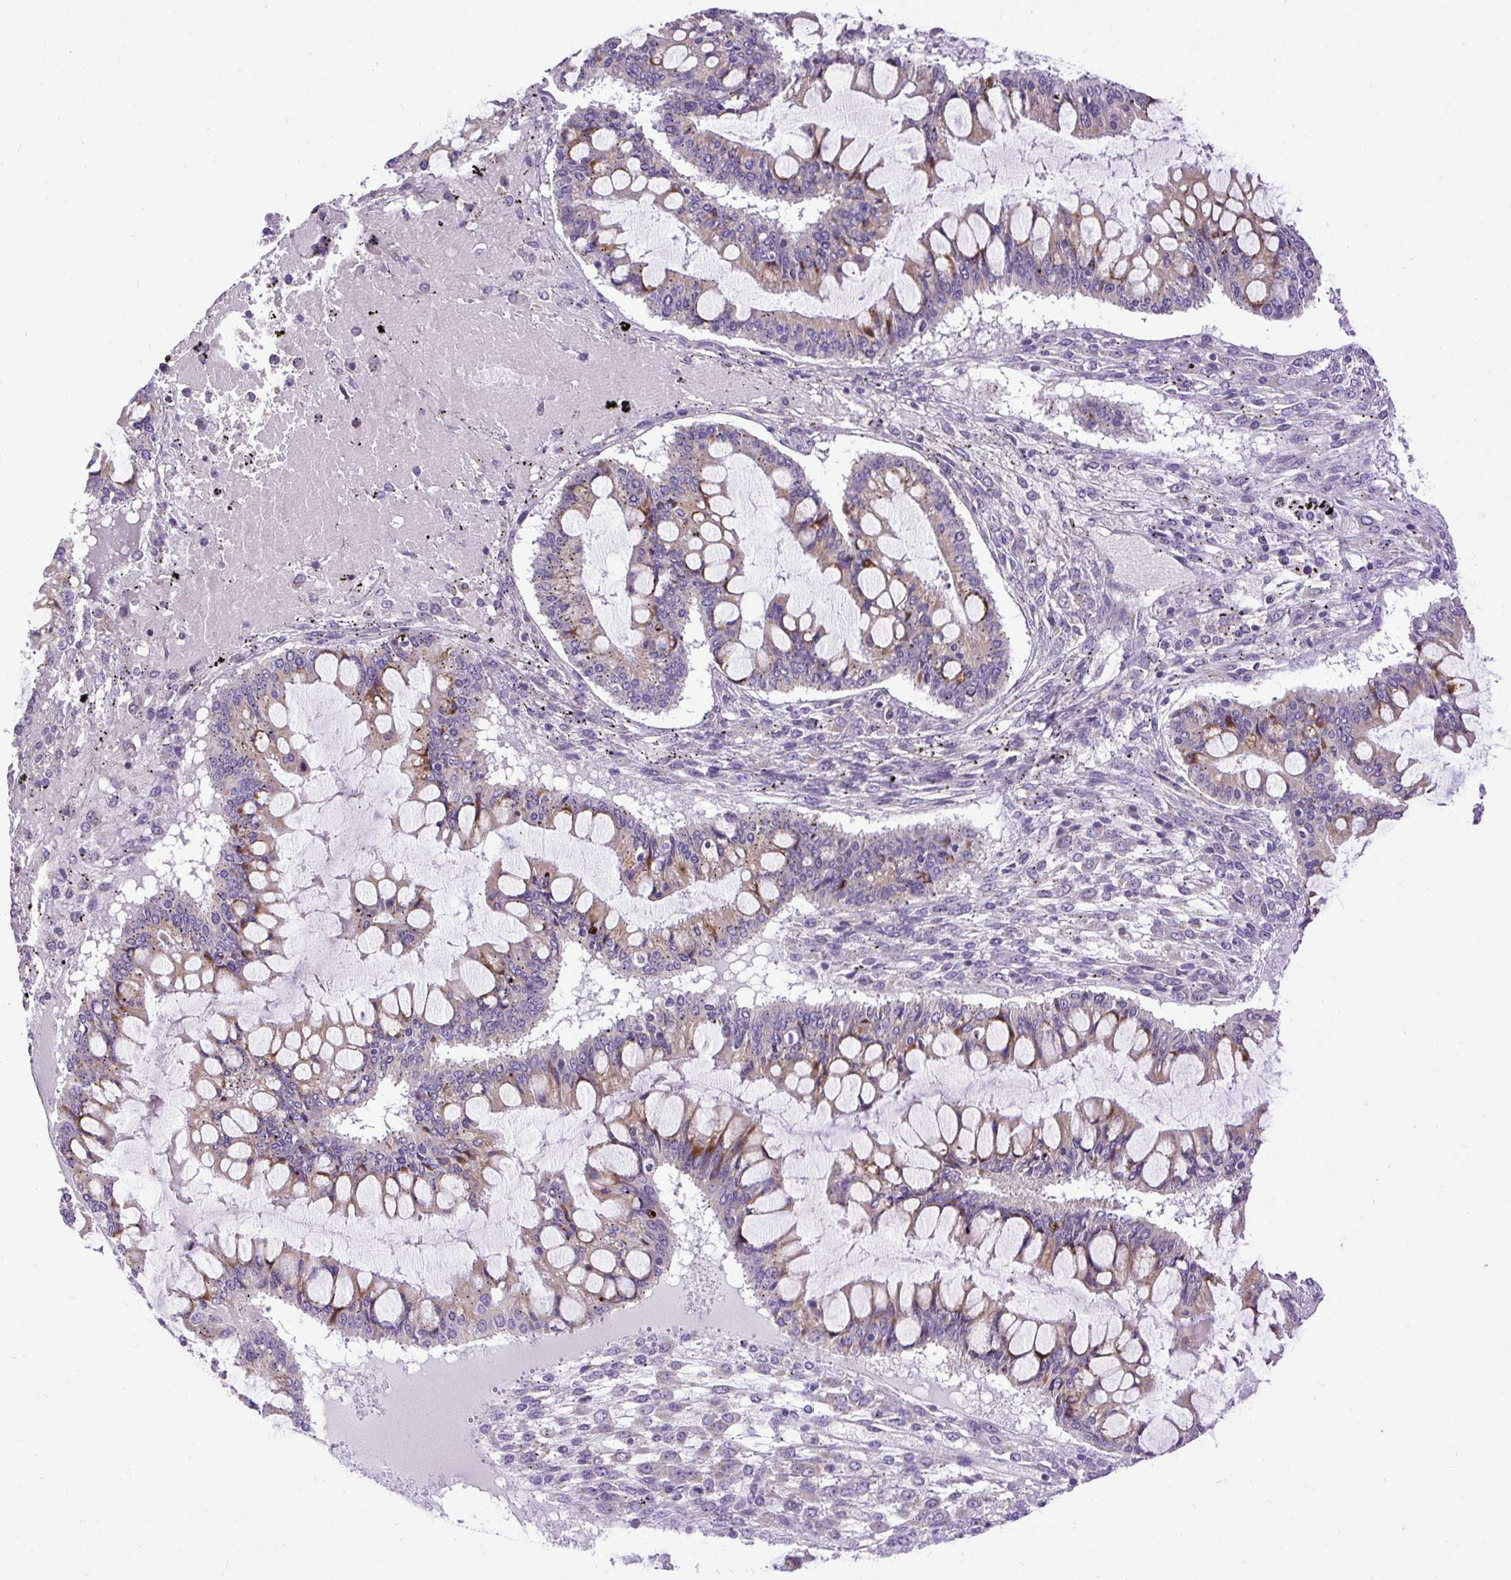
{"staining": {"intensity": "moderate", "quantity": "<25%", "location": "cytoplasmic/membranous"}, "tissue": "ovarian cancer", "cell_type": "Tumor cells", "image_type": "cancer", "snomed": [{"axis": "morphology", "description": "Cystadenocarcinoma, mucinous, NOS"}, {"axis": "topography", "description": "Ovary"}], "caption": "Immunohistochemistry (IHC) of ovarian cancer displays low levels of moderate cytoplasmic/membranous staining in about <25% of tumor cells. (DAB = brown stain, brightfield microscopy at high magnification).", "gene": "SYBU", "patient": {"sex": "female", "age": 73}}